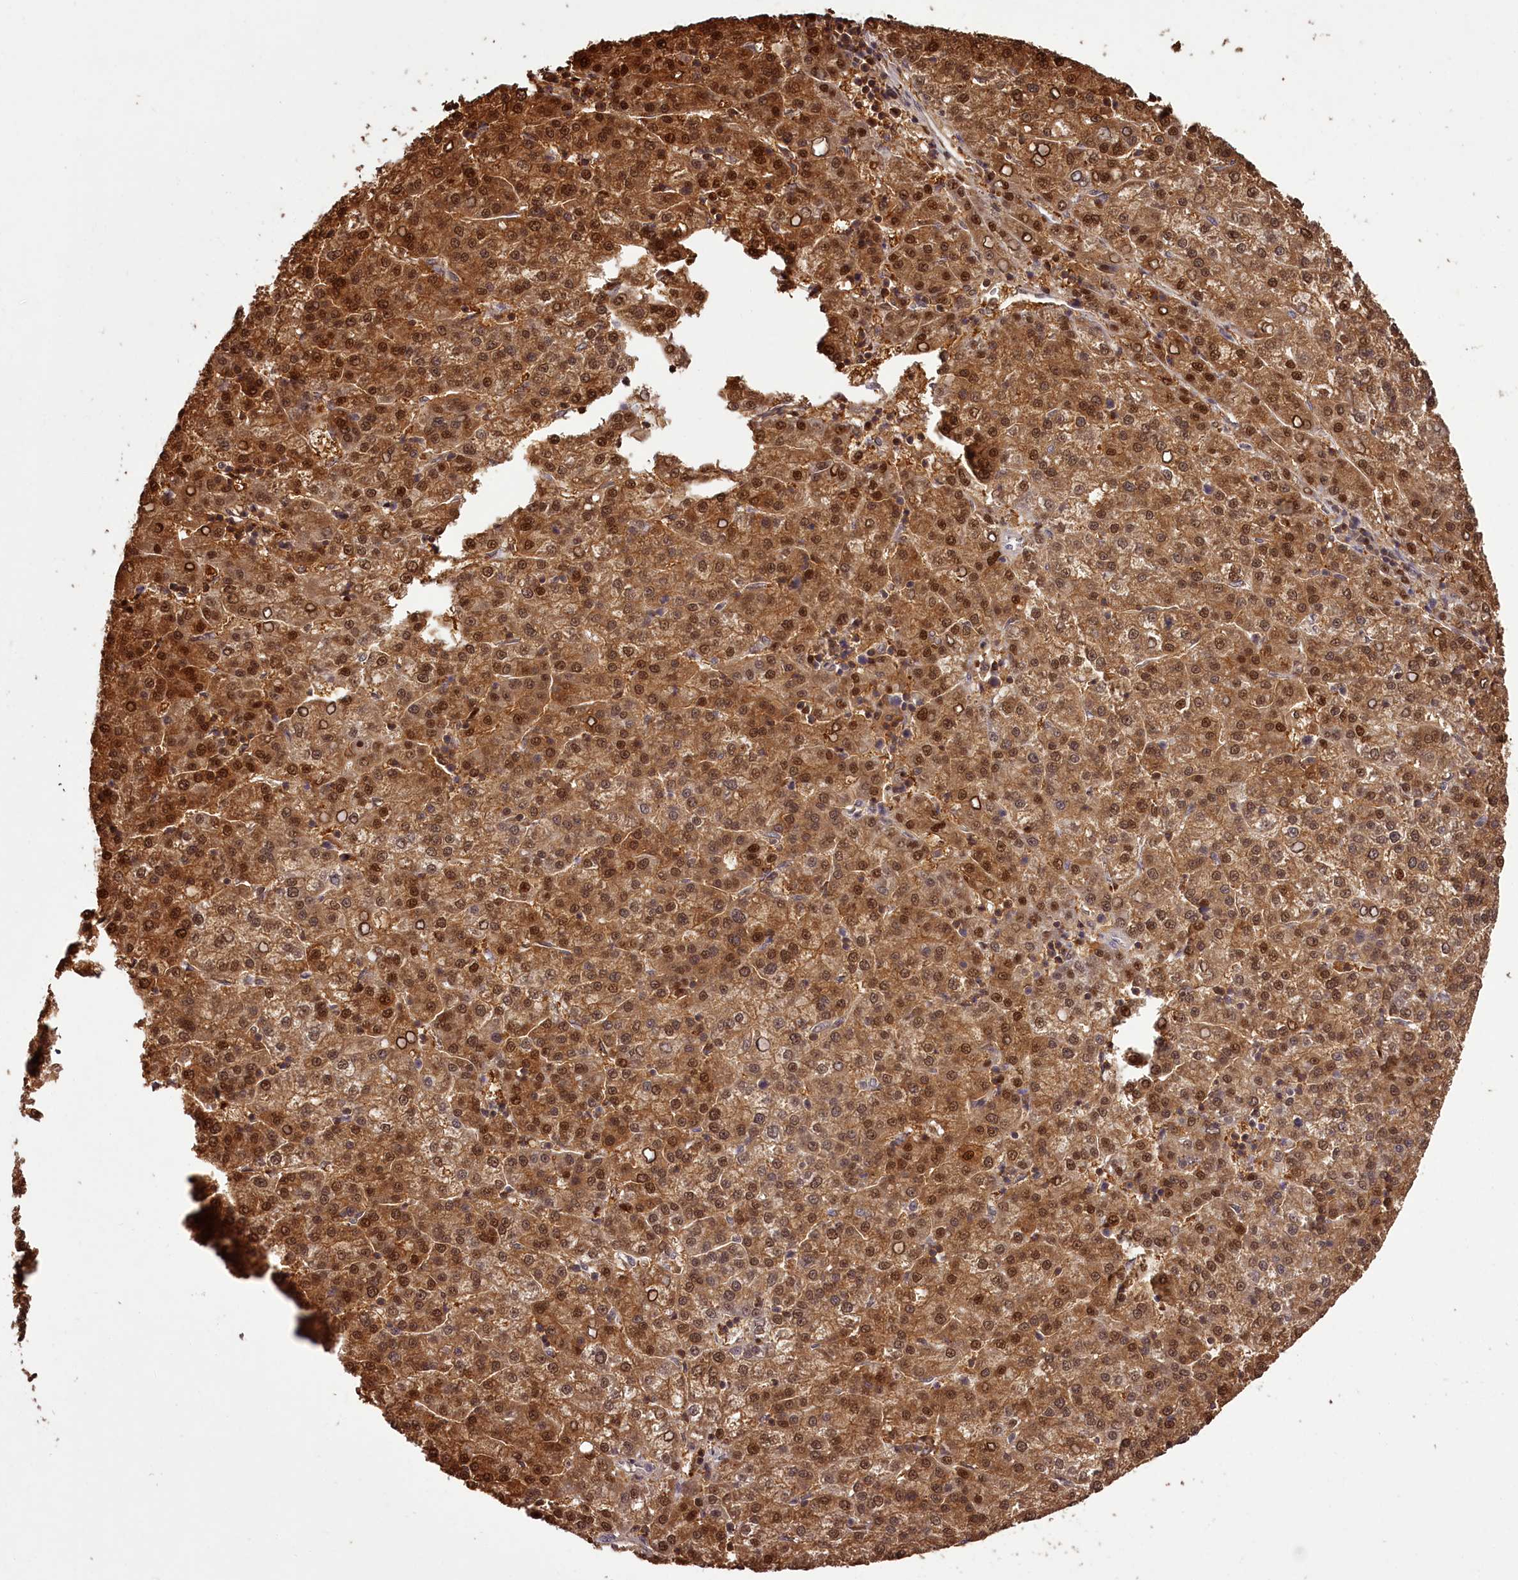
{"staining": {"intensity": "moderate", "quantity": ">75%", "location": "cytoplasmic/membranous,nuclear"}, "tissue": "liver cancer", "cell_type": "Tumor cells", "image_type": "cancer", "snomed": [{"axis": "morphology", "description": "Carcinoma, Hepatocellular, NOS"}, {"axis": "topography", "description": "Liver"}], "caption": "Immunohistochemistry (IHC) (DAB) staining of human liver hepatocellular carcinoma reveals moderate cytoplasmic/membranous and nuclear protein positivity in about >75% of tumor cells.", "gene": "NPRL2", "patient": {"sex": "female", "age": 58}}